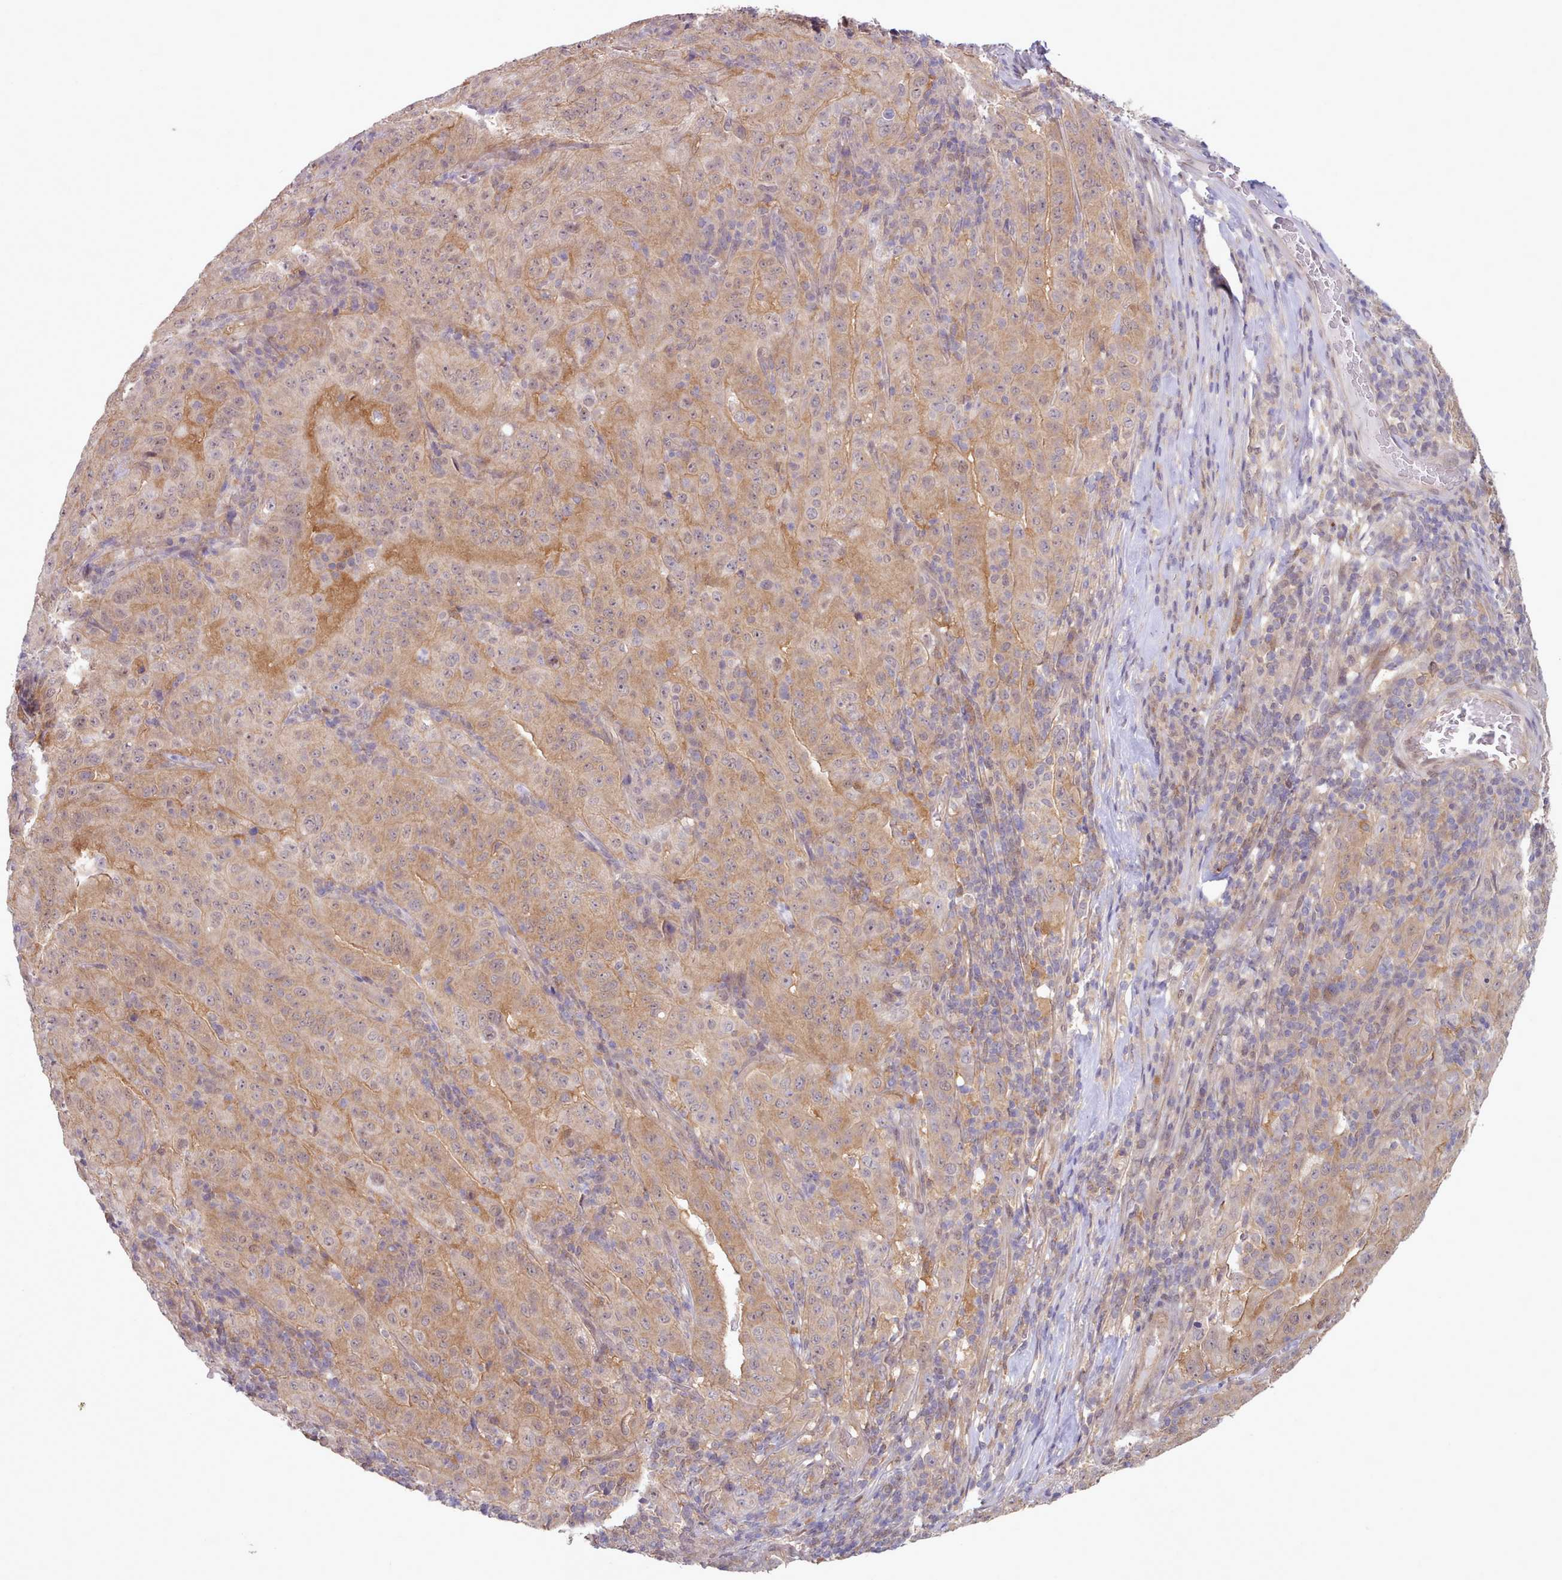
{"staining": {"intensity": "weak", "quantity": ">75%", "location": "cytoplasmic/membranous,nuclear"}, "tissue": "pancreatic cancer", "cell_type": "Tumor cells", "image_type": "cancer", "snomed": [{"axis": "morphology", "description": "Adenocarcinoma, NOS"}, {"axis": "topography", "description": "Pancreas"}], "caption": "Weak cytoplasmic/membranous and nuclear staining for a protein is present in approximately >75% of tumor cells of adenocarcinoma (pancreatic) using IHC.", "gene": "CES3", "patient": {"sex": "male", "age": 63}}